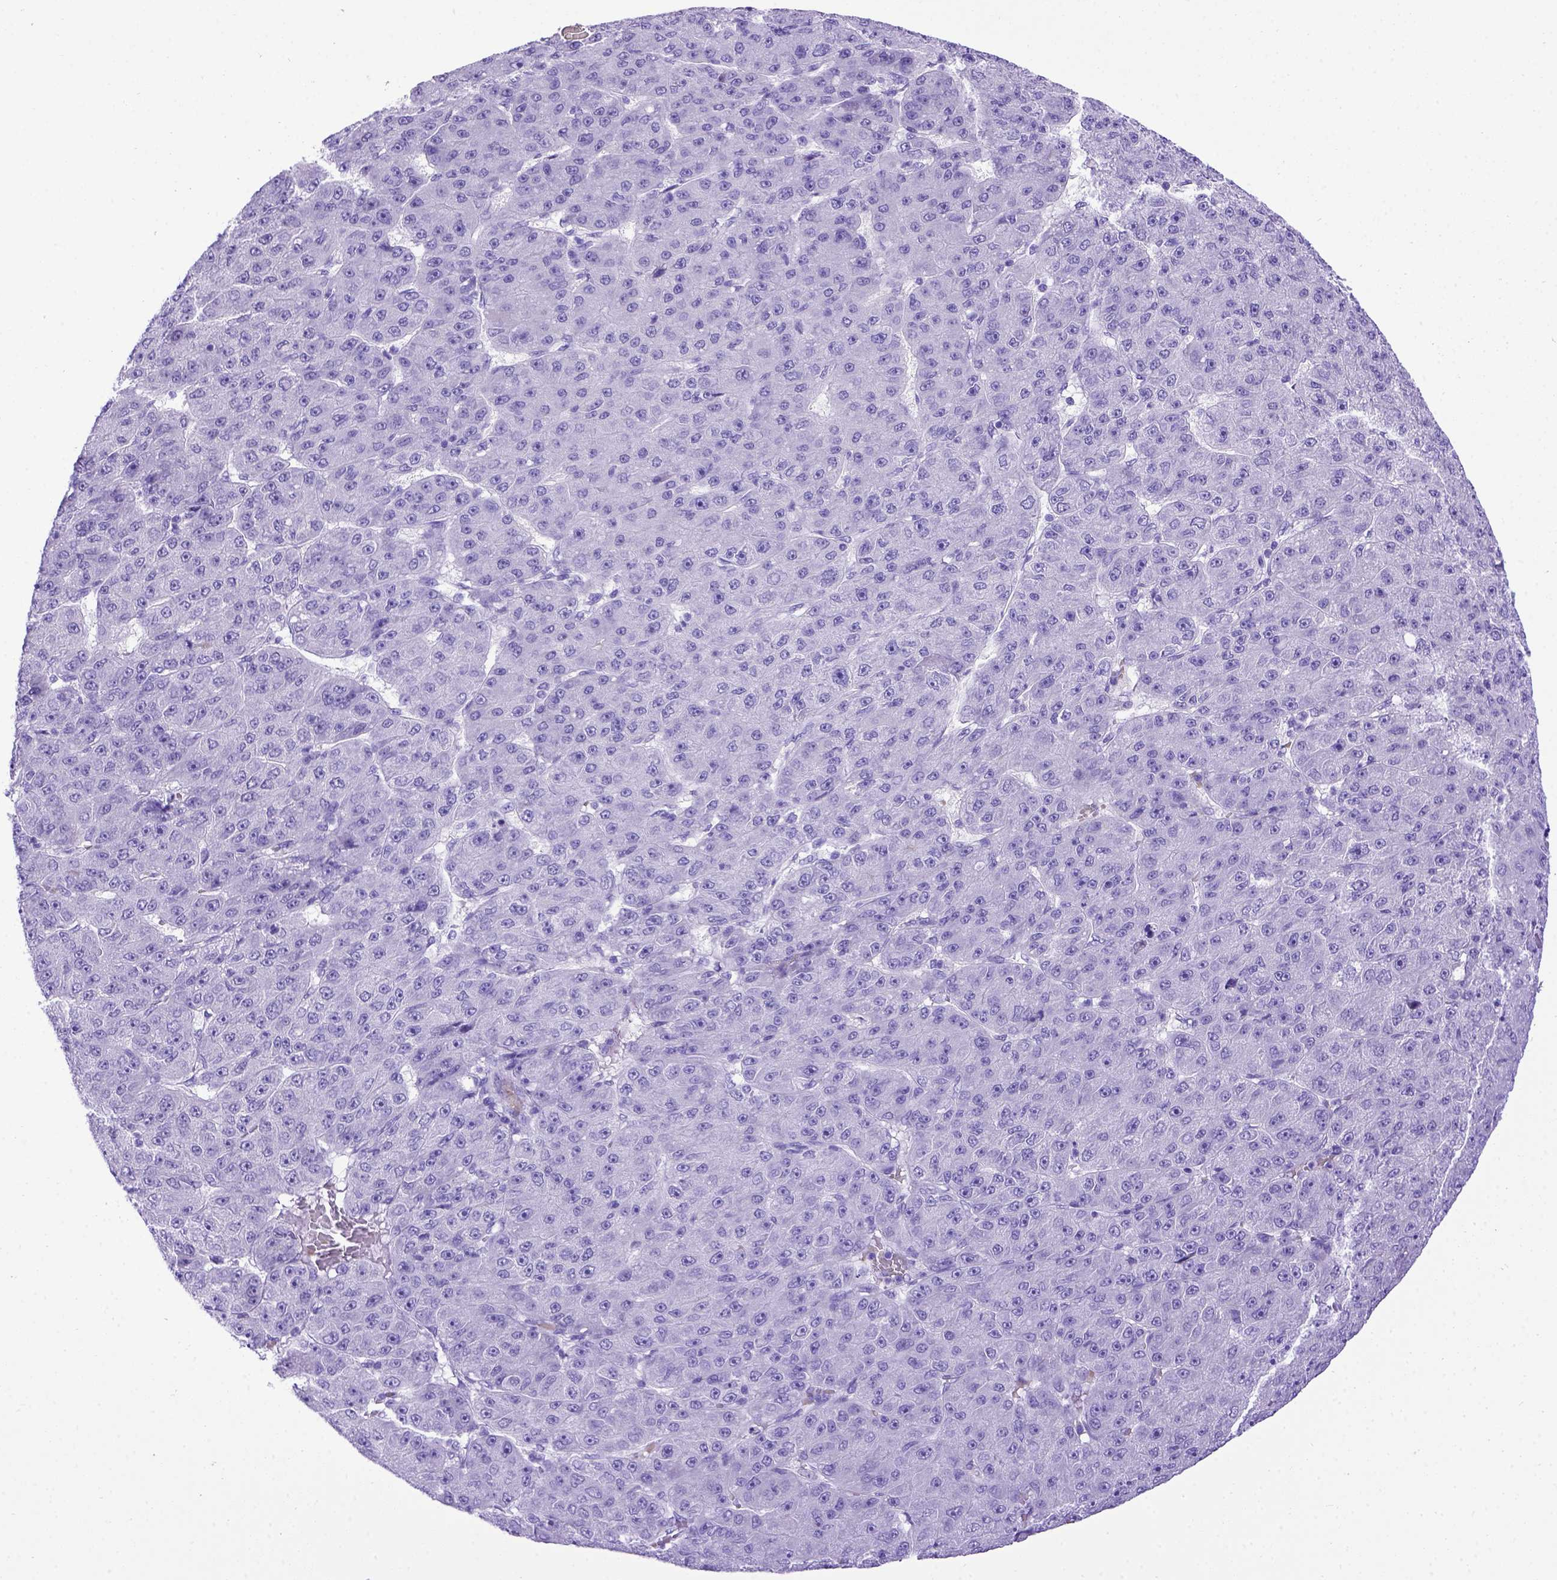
{"staining": {"intensity": "negative", "quantity": "none", "location": "none"}, "tissue": "liver cancer", "cell_type": "Tumor cells", "image_type": "cancer", "snomed": [{"axis": "morphology", "description": "Carcinoma, Hepatocellular, NOS"}, {"axis": "topography", "description": "Liver"}], "caption": "This histopathology image is of liver cancer (hepatocellular carcinoma) stained with IHC to label a protein in brown with the nuclei are counter-stained blue. There is no positivity in tumor cells. (DAB immunohistochemistry, high magnification).", "gene": "MEOX2", "patient": {"sex": "male", "age": 67}}